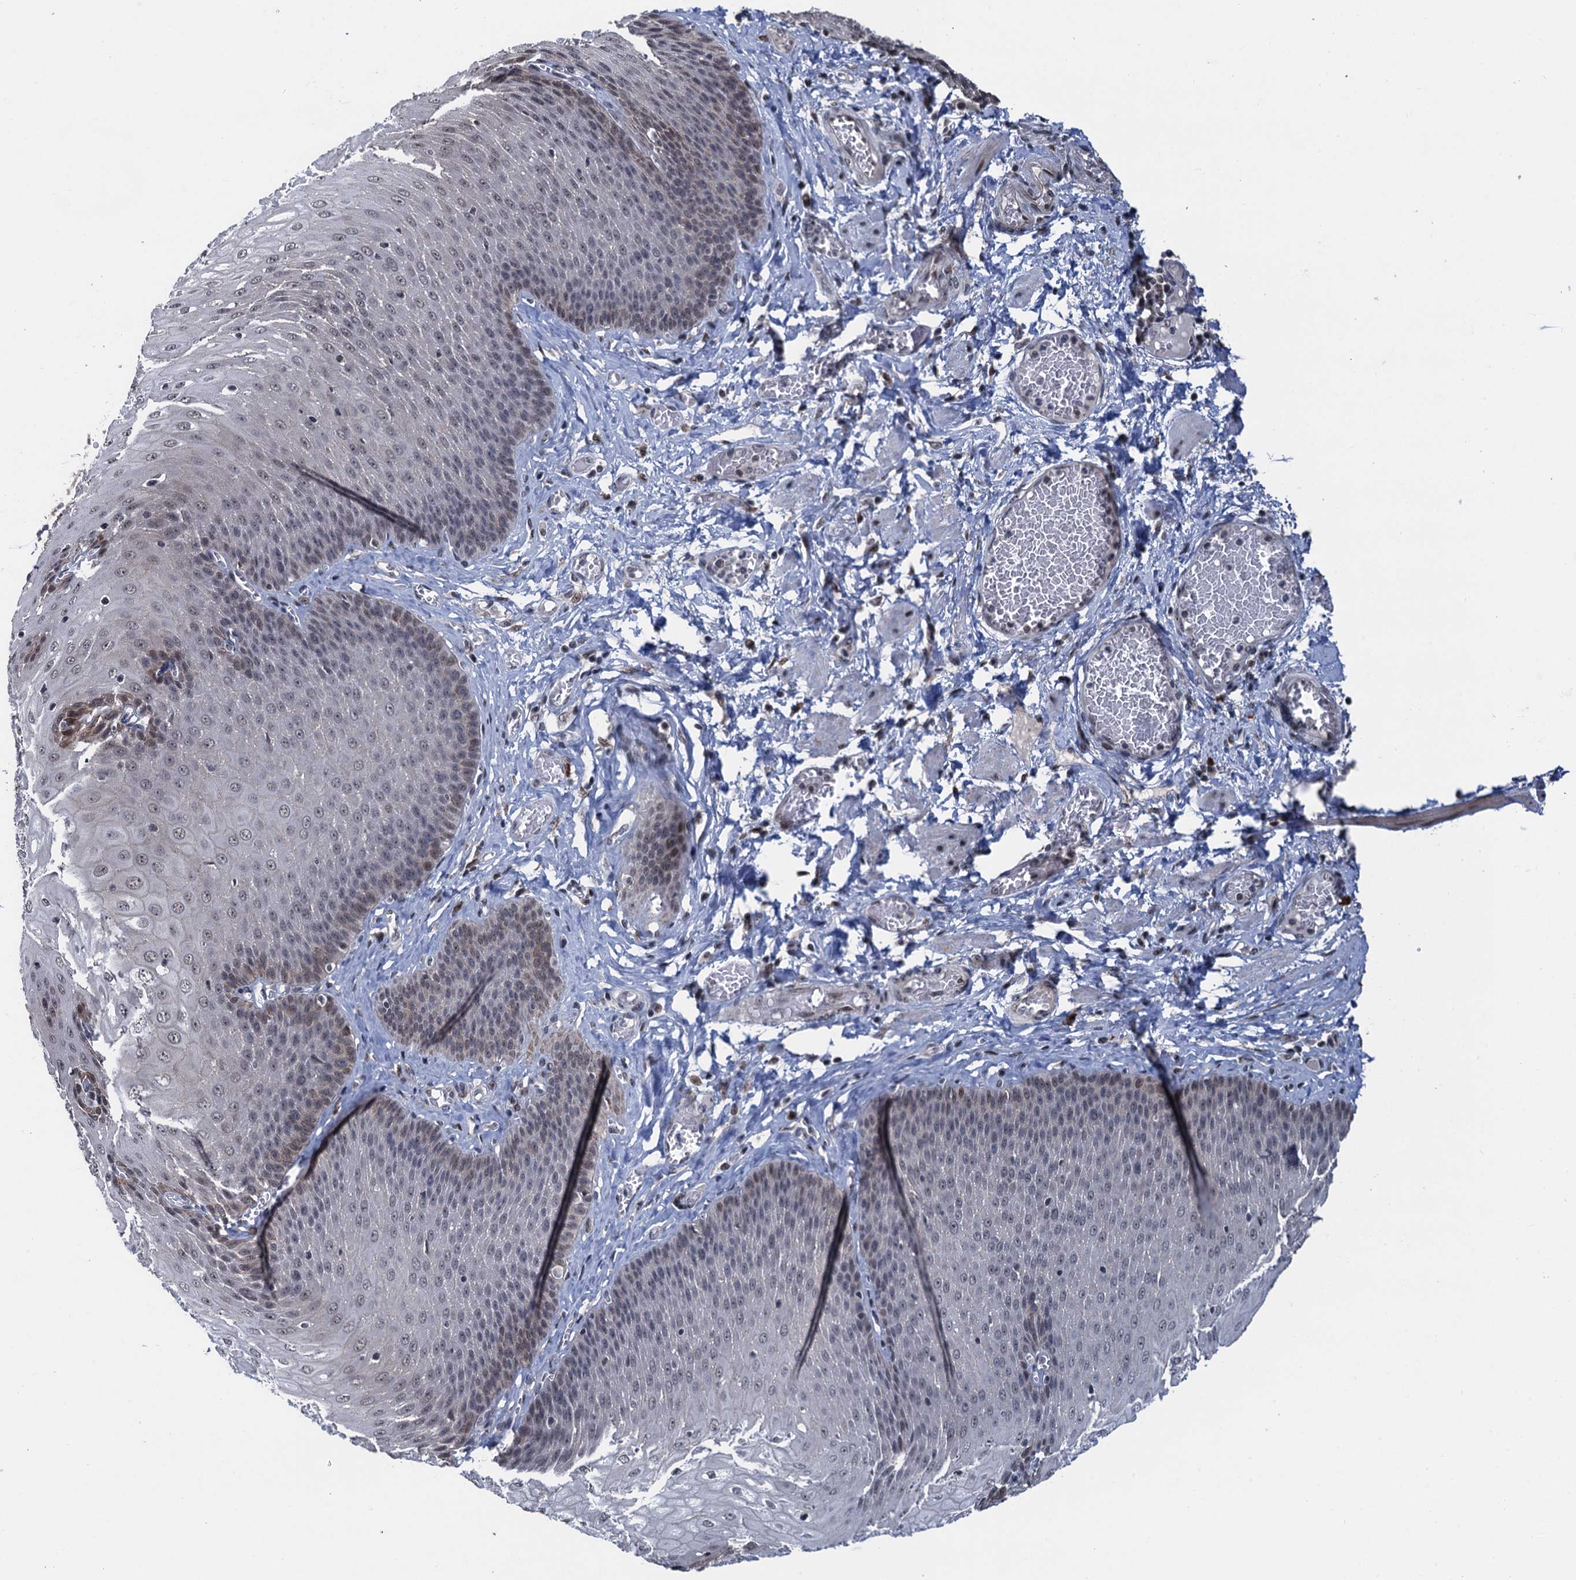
{"staining": {"intensity": "weak", "quantity": "<25%", "location": "cytoplasmic/membranous,nuclear"}, "tissue": "esophagus", "cell_type": "Squamous epithelial cells", "image_type": "normal", "snomed": [{"axis": "morphology", "description": "Normal tissue, NOS"}, {"axis": "topography", "description": "Esophagus"}], "caption": "The immunohistochemistry histopathology image has no significant expression in squamous epithelial cells of esophagus. (DAB IHC visualized using brightfield microscopy, high magnification).", "gene": "RASSF4", "patient": {"sex": "male", "age": 60}}